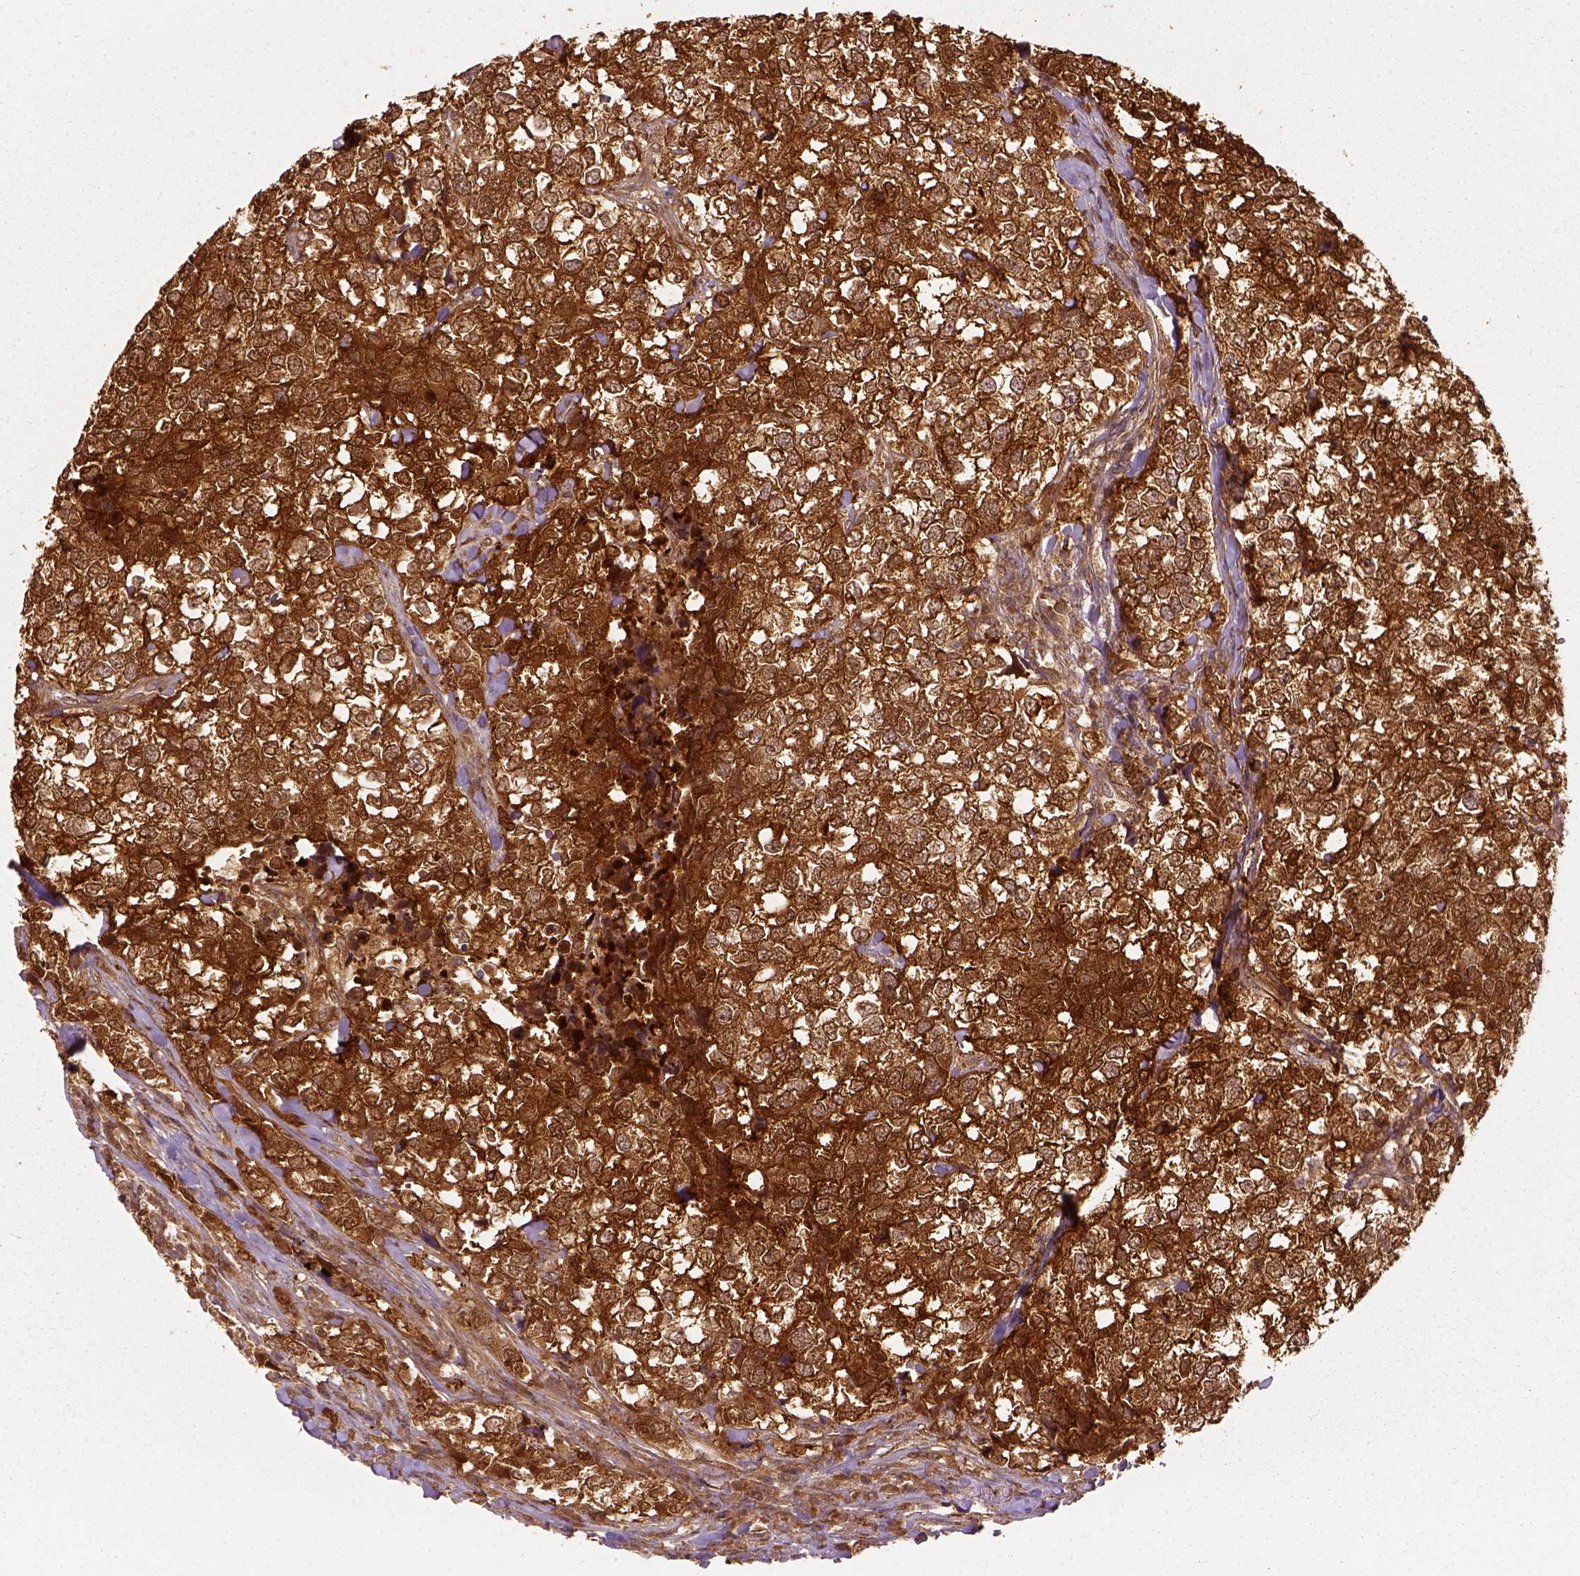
{"staining": {"intensity": "strong", "quantity": ">75%", "location": "cytoplasmic/membranous,nuclear"}, "tissue": "breast cancer", "cell_type": "Tumor cells", "image_type": "cancer", "snomed": [{"axis": "morphology", "description": "Duct carcinoma"}, {"axis": "topography", "description": "Breast"}], "caption": "High-magnification brightfield microscopy of breast cancer (intraductal carcinoma) stained with DAB (3,3'-diaminobenzidine) (brown) and counterstained with hematoxylin (blue). tumor cells exhibit strong cytoplasmic/membranous and nuclear positivity is appreciated in approximately>75% of cells.", "gene": "GPI", "patient": {"sex": "female", "age": 30}}